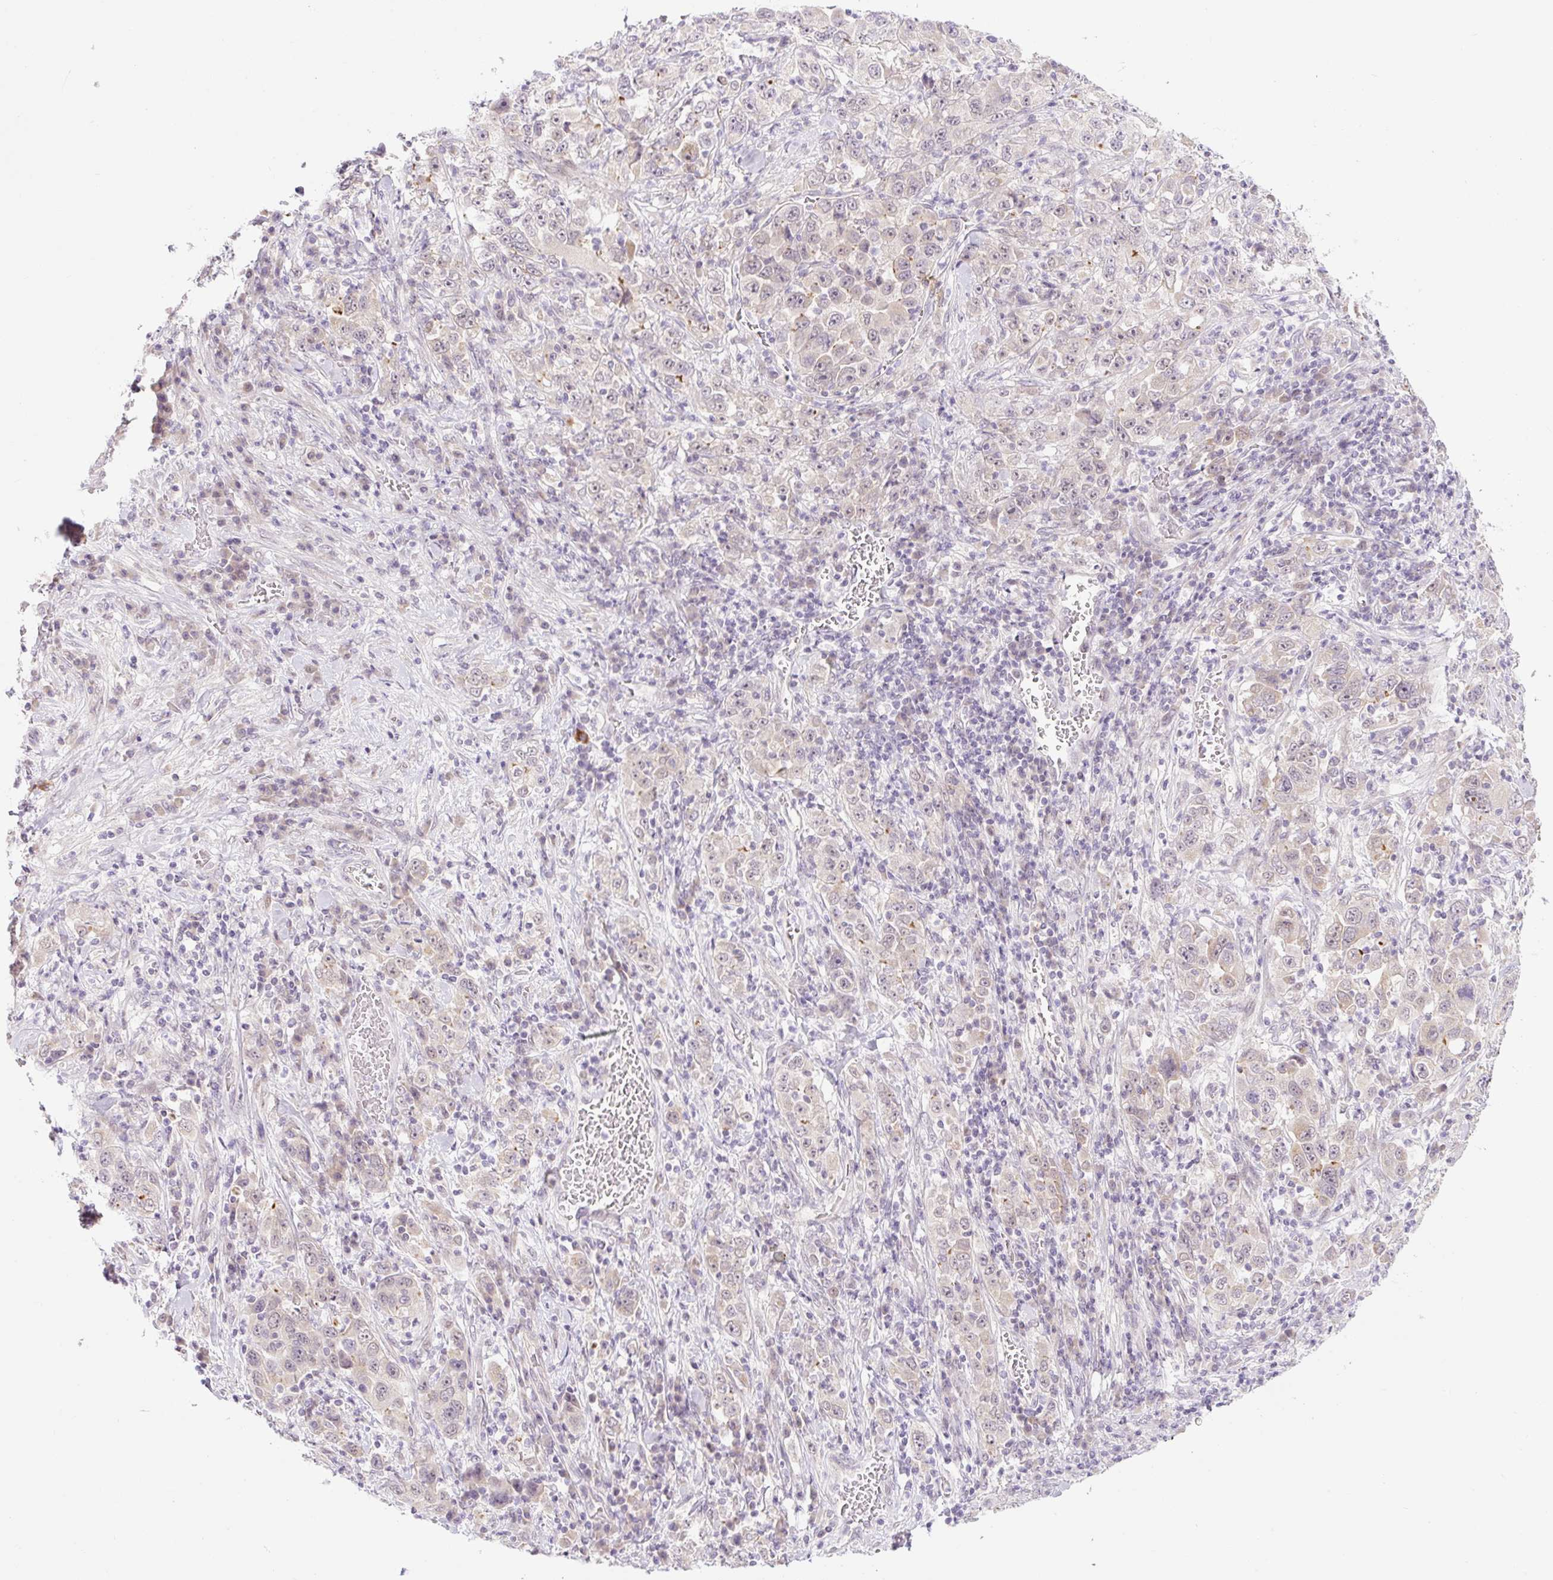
{"staining": {"intensity": "weak", "quantity": "<25%", "location": "nuclear"}, "tissue": "stomach cancer", "cell_type": "Tumor cells", "image_type": "cancer", "snomed": [{"axis": "morphology", "description": "Normal tissue, NOS"}, {"axis": "morphology", "description": "Adenocarcinoma, NOS"}, {"axis": "topography", "description": "Stomach, upper"}, {"axis": "topography", "description": "Stomach"}], "caption": "IHC of stomach cancer reveals no expression in tumor cells. Nuclei are stained in blue.", "gene": "ICE1", "patient": {"sex": "male", "age": 59}}